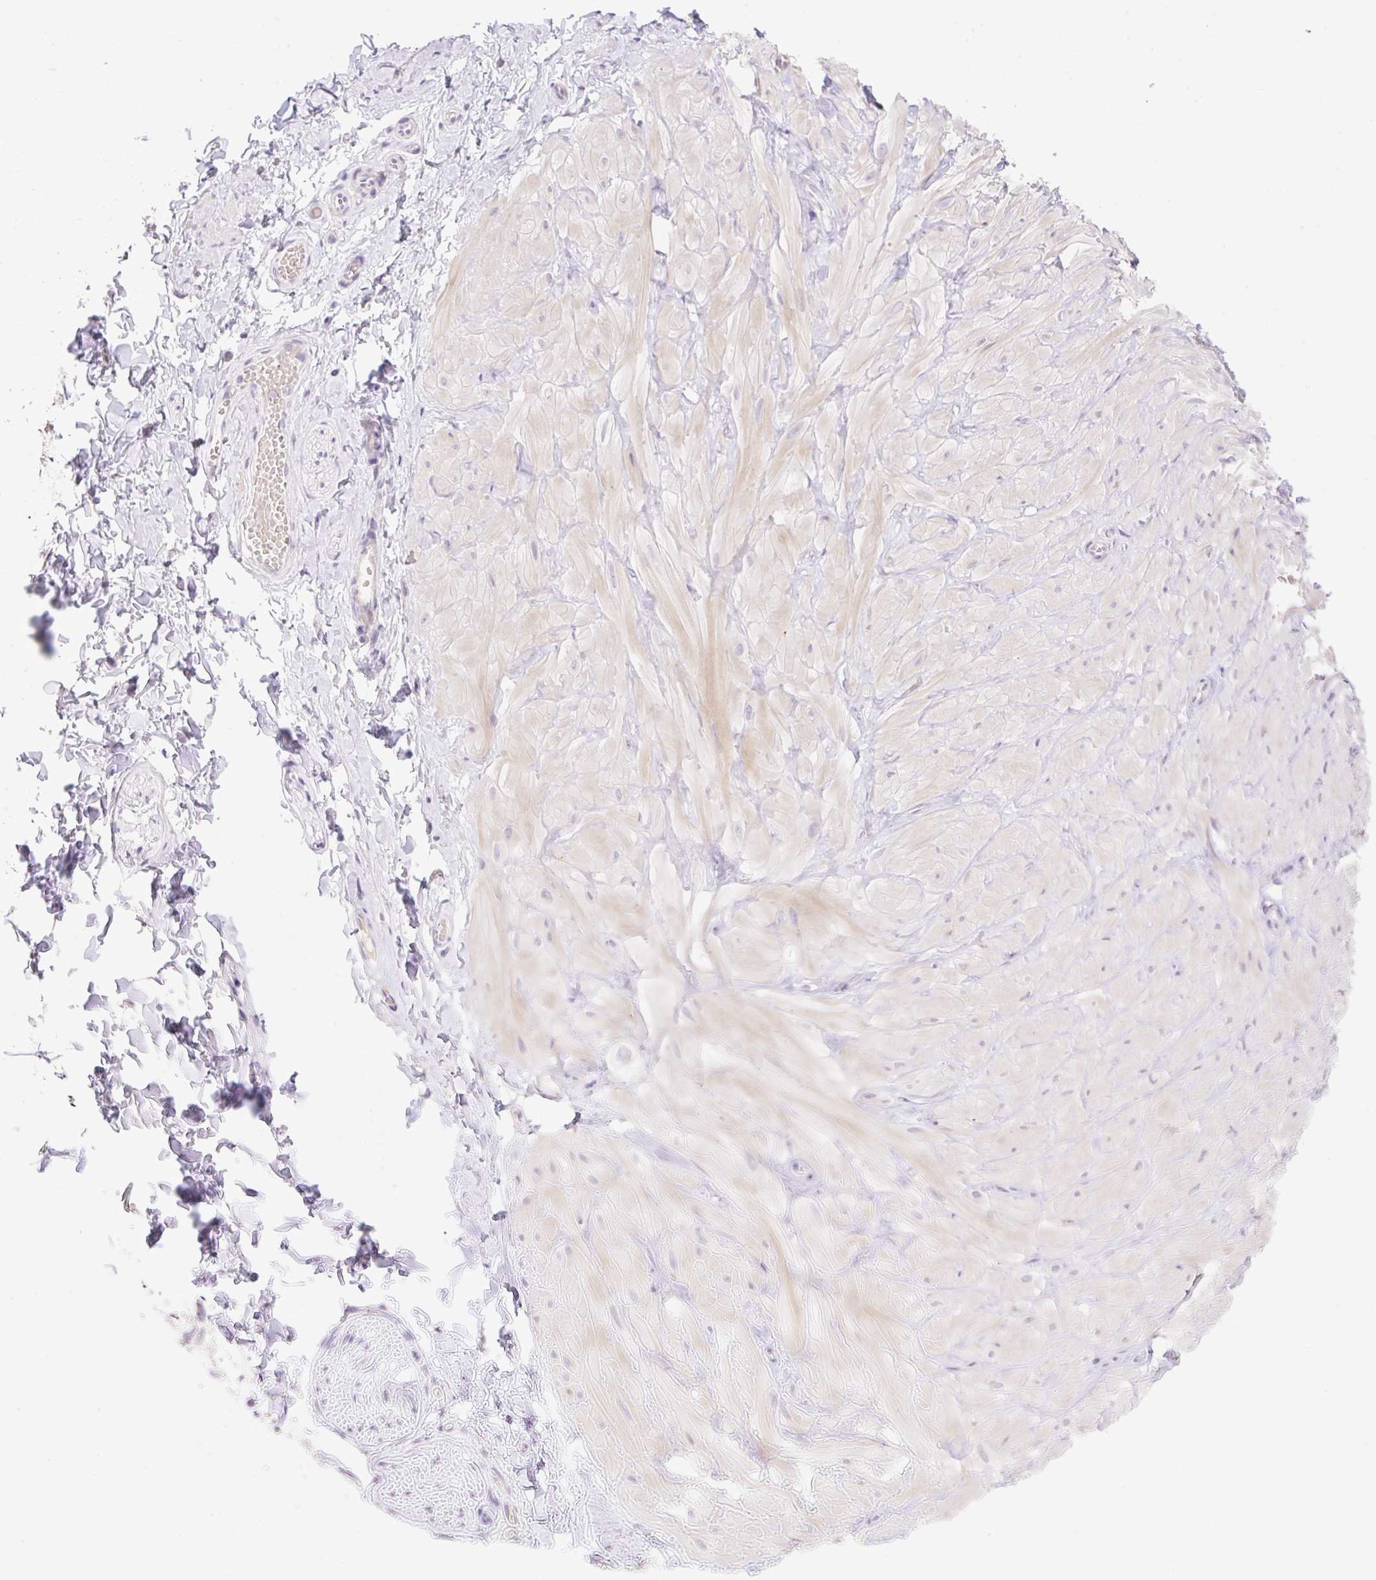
{"staining": {"intensity": "negative", "quantity": "none", "location": "none"}, "tissue": "adipose tissue", "cell_type": "Adipocytes", "image_type": "normal", "snomed": [{"axis": "morphology", "description": "Normal tissue, NOS"}, {"axis": "topography", "description": "Soft tissue"}, {"axis": "topography", "description": "Adipose tissue"}, {"axis": "topography", "description": "Vascular tissue"}, {"axis": "topography", "description": "Peripheral nerve tissue"}], "caption": "An IHC photomicrograph of unremarkable adipose tissue is shown. There is no staining in adipocytes of adipose tissue.", "gene": "HCRTR2", "patient": {"sex": "male", "age": 29}}